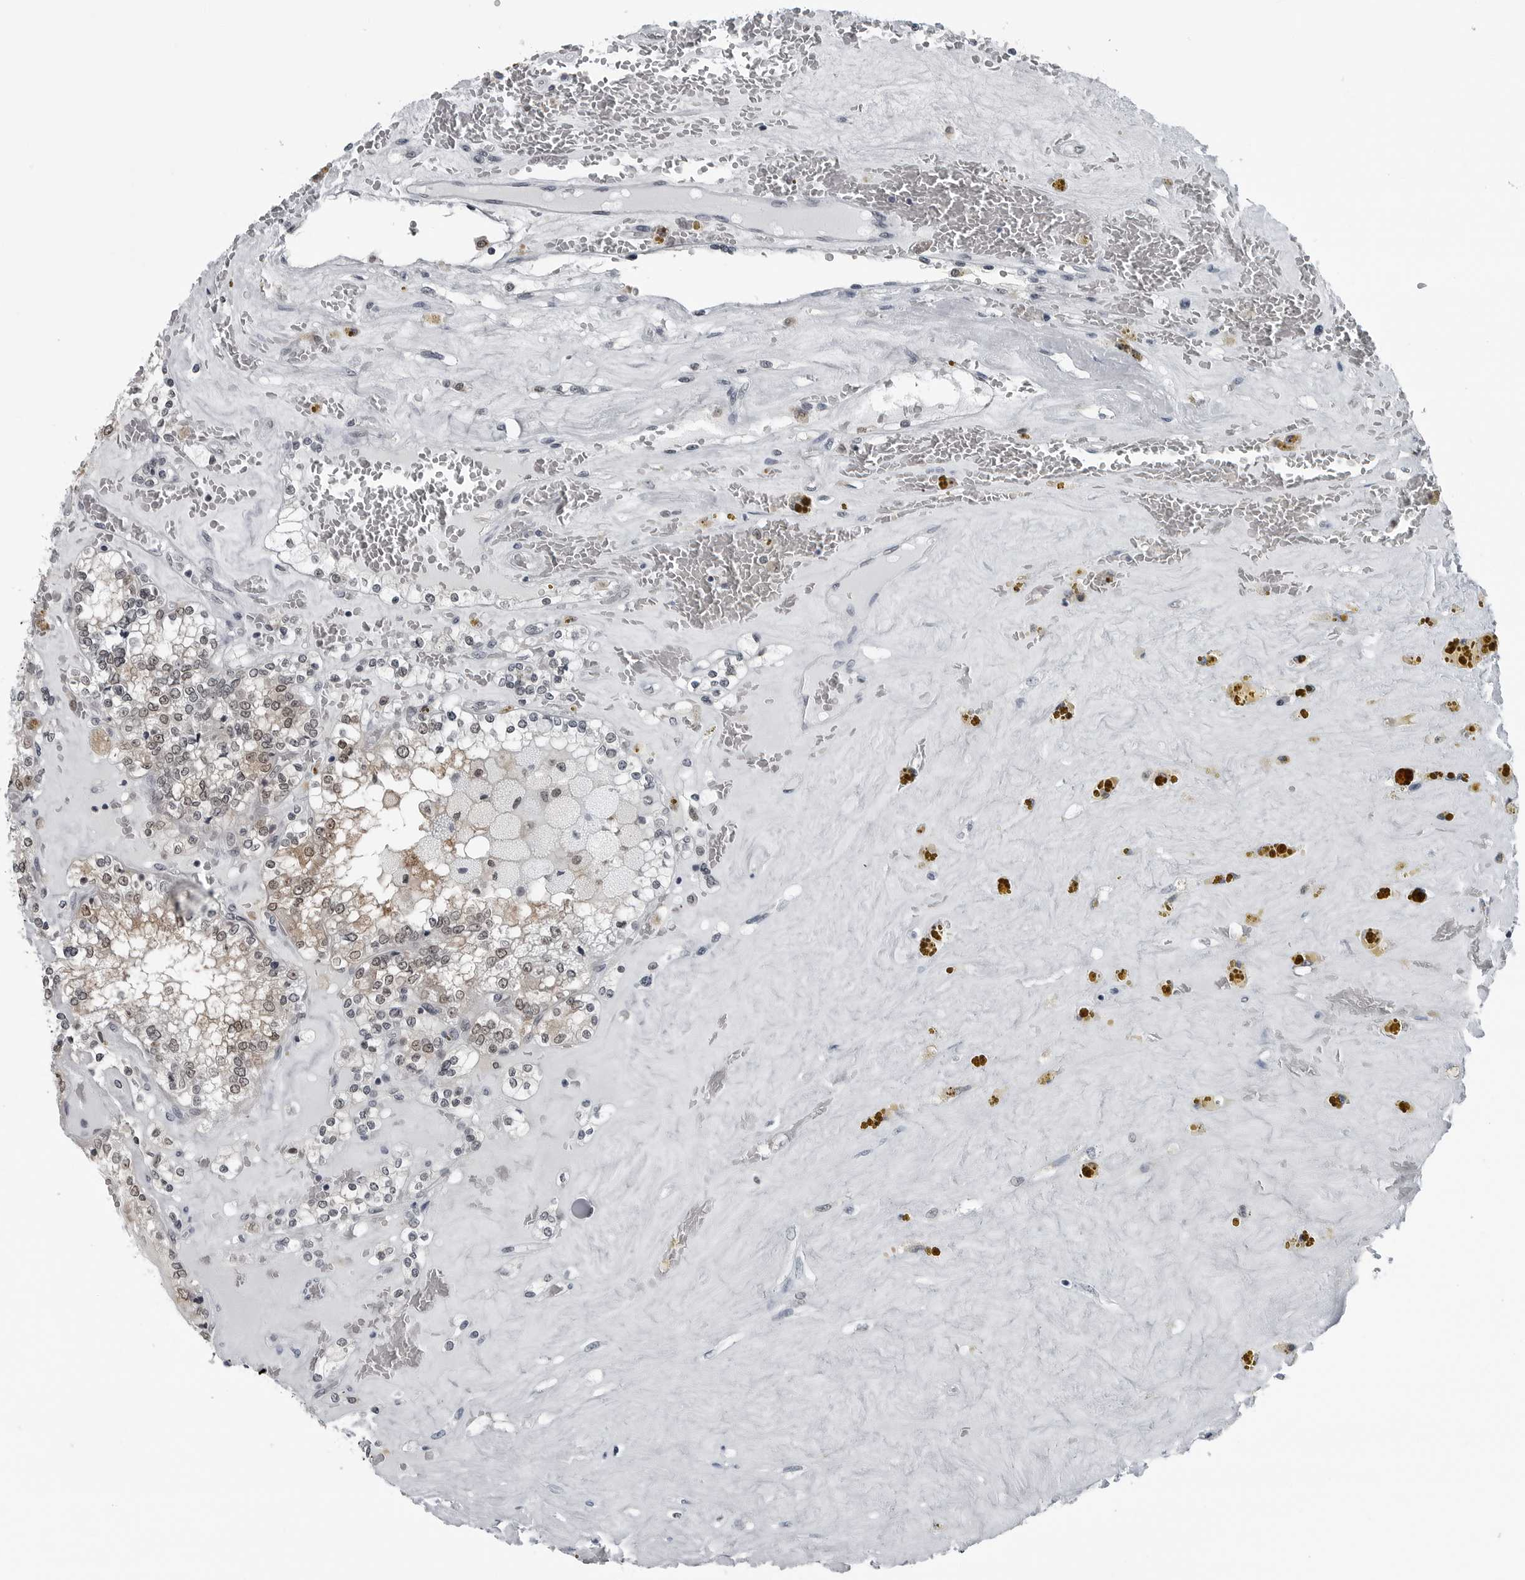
{"staining": {"intensity": "moderate", "quantity": "25%-75%", "location": "nuclear"}, "tissue": "renal cancer", "cell_type": "Tumor cells", "image_type": "cancer", "snomed": [{"axis": "morphology", "description": "Adenocarcinoma, NOS"}, {"axis": "topography", "description": "Kidney"}], "caption": "Approximately 25%-75% of tumor cells in human renal cancer (adenocarcinoma) exhibit moderate nuclear protein staining as visualized by brown immunohistochemical staining.", "gene": "AKR1A1", "patient": {"sex": "female", "age": 56}}